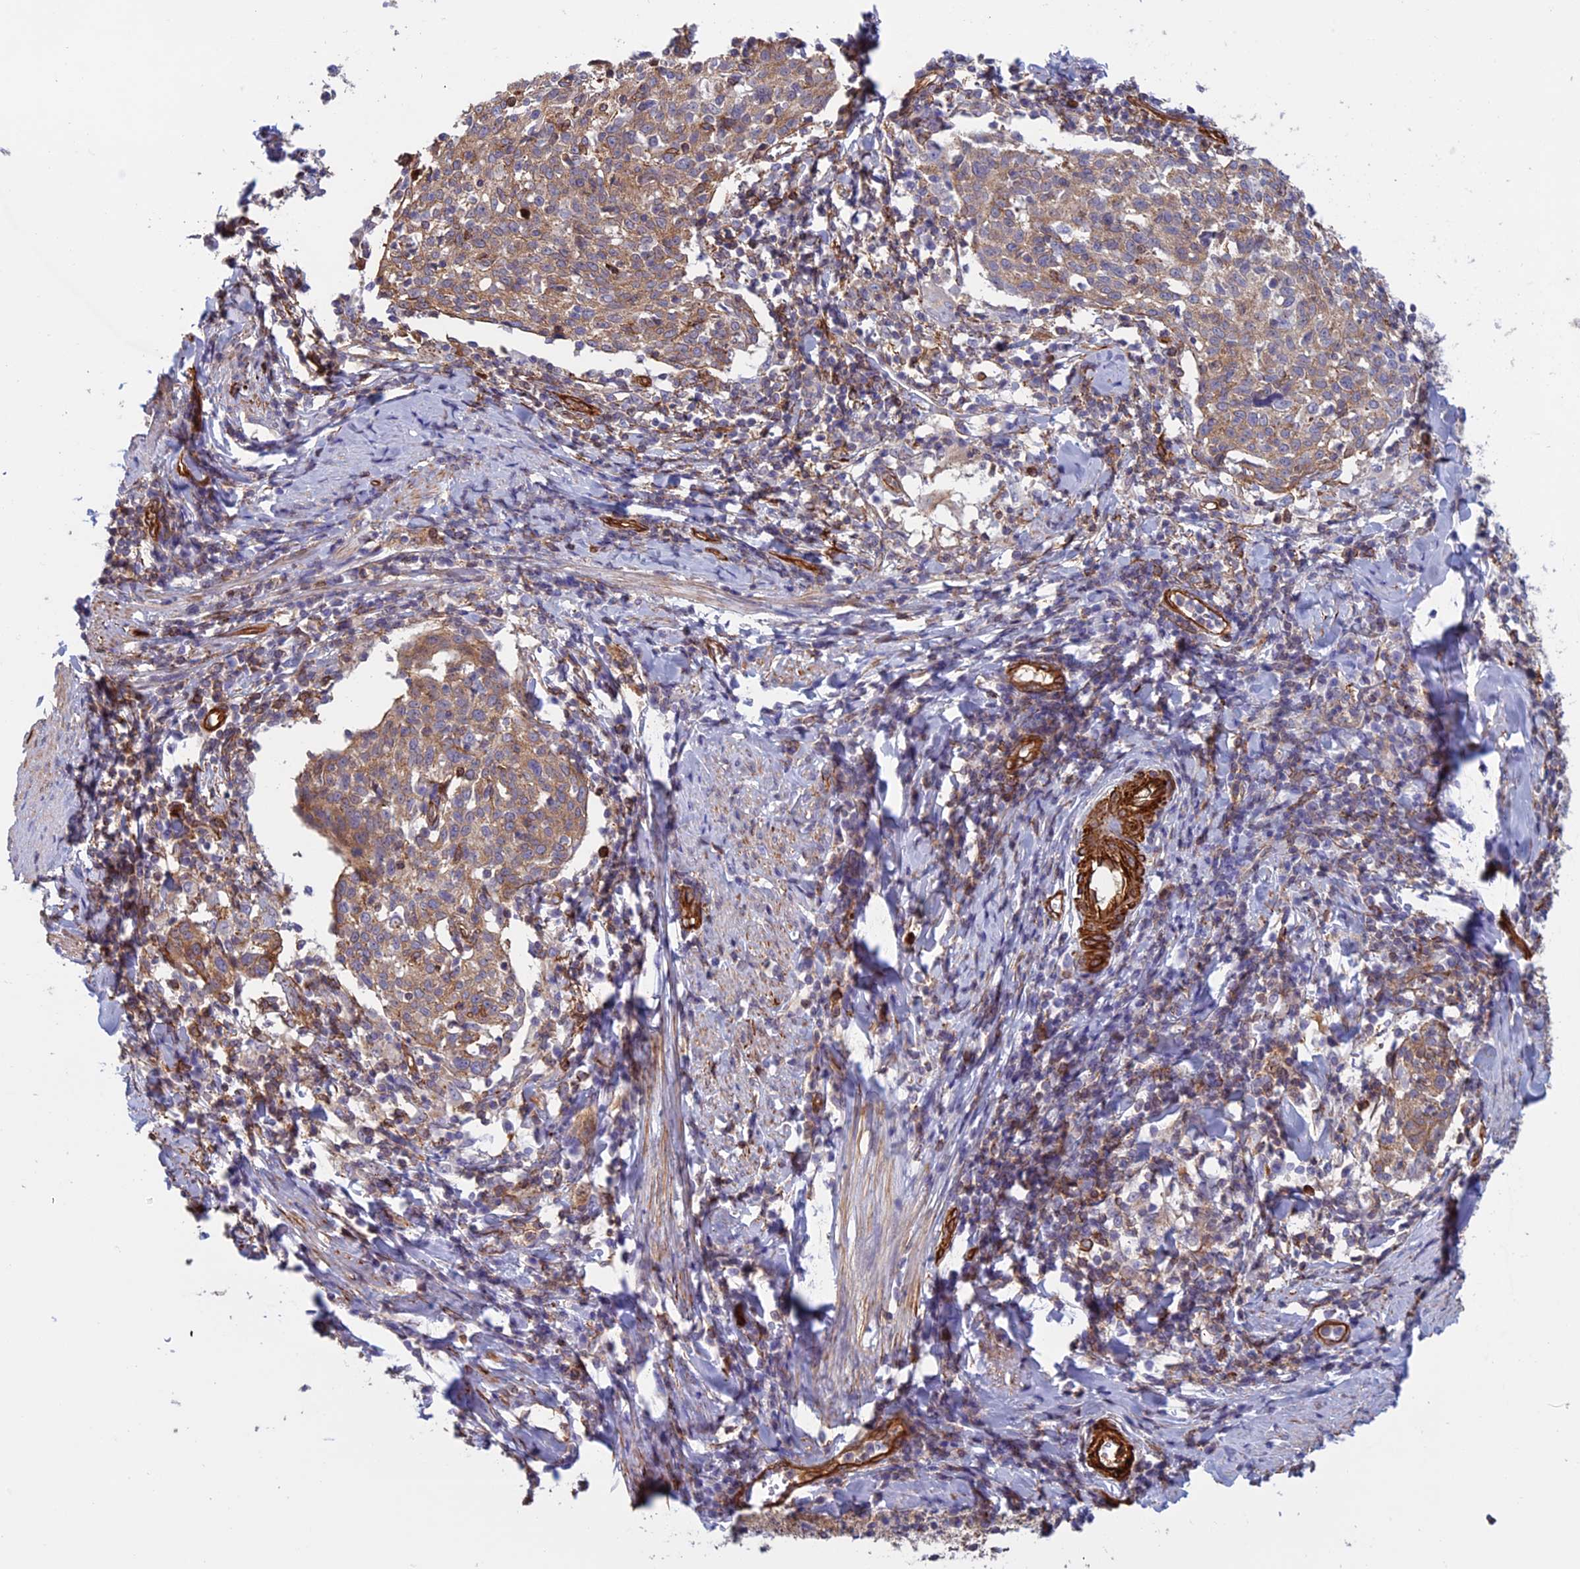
{"staining": {"intensity": "moderate", "quantity": ">75%", "location": "cytoplasmic/membranous"}, "tissue": "cervical cancer", "cell_type": "Tumor cells", "image_type": "cancer", "snomed": [{"axis": "morphology", "description": "Squamous cell carcinoma, NOS"}, {"axis": "topography", "description": "Cervix"}], "caption": "IHC (DAB) staining of human cervical cancer reveals moderate cytoplasmic/membranous protein staining in about >75% of tumor cells.", "gene": "ANGPTL2", "patient": {"sex": "female", "age": 52}}